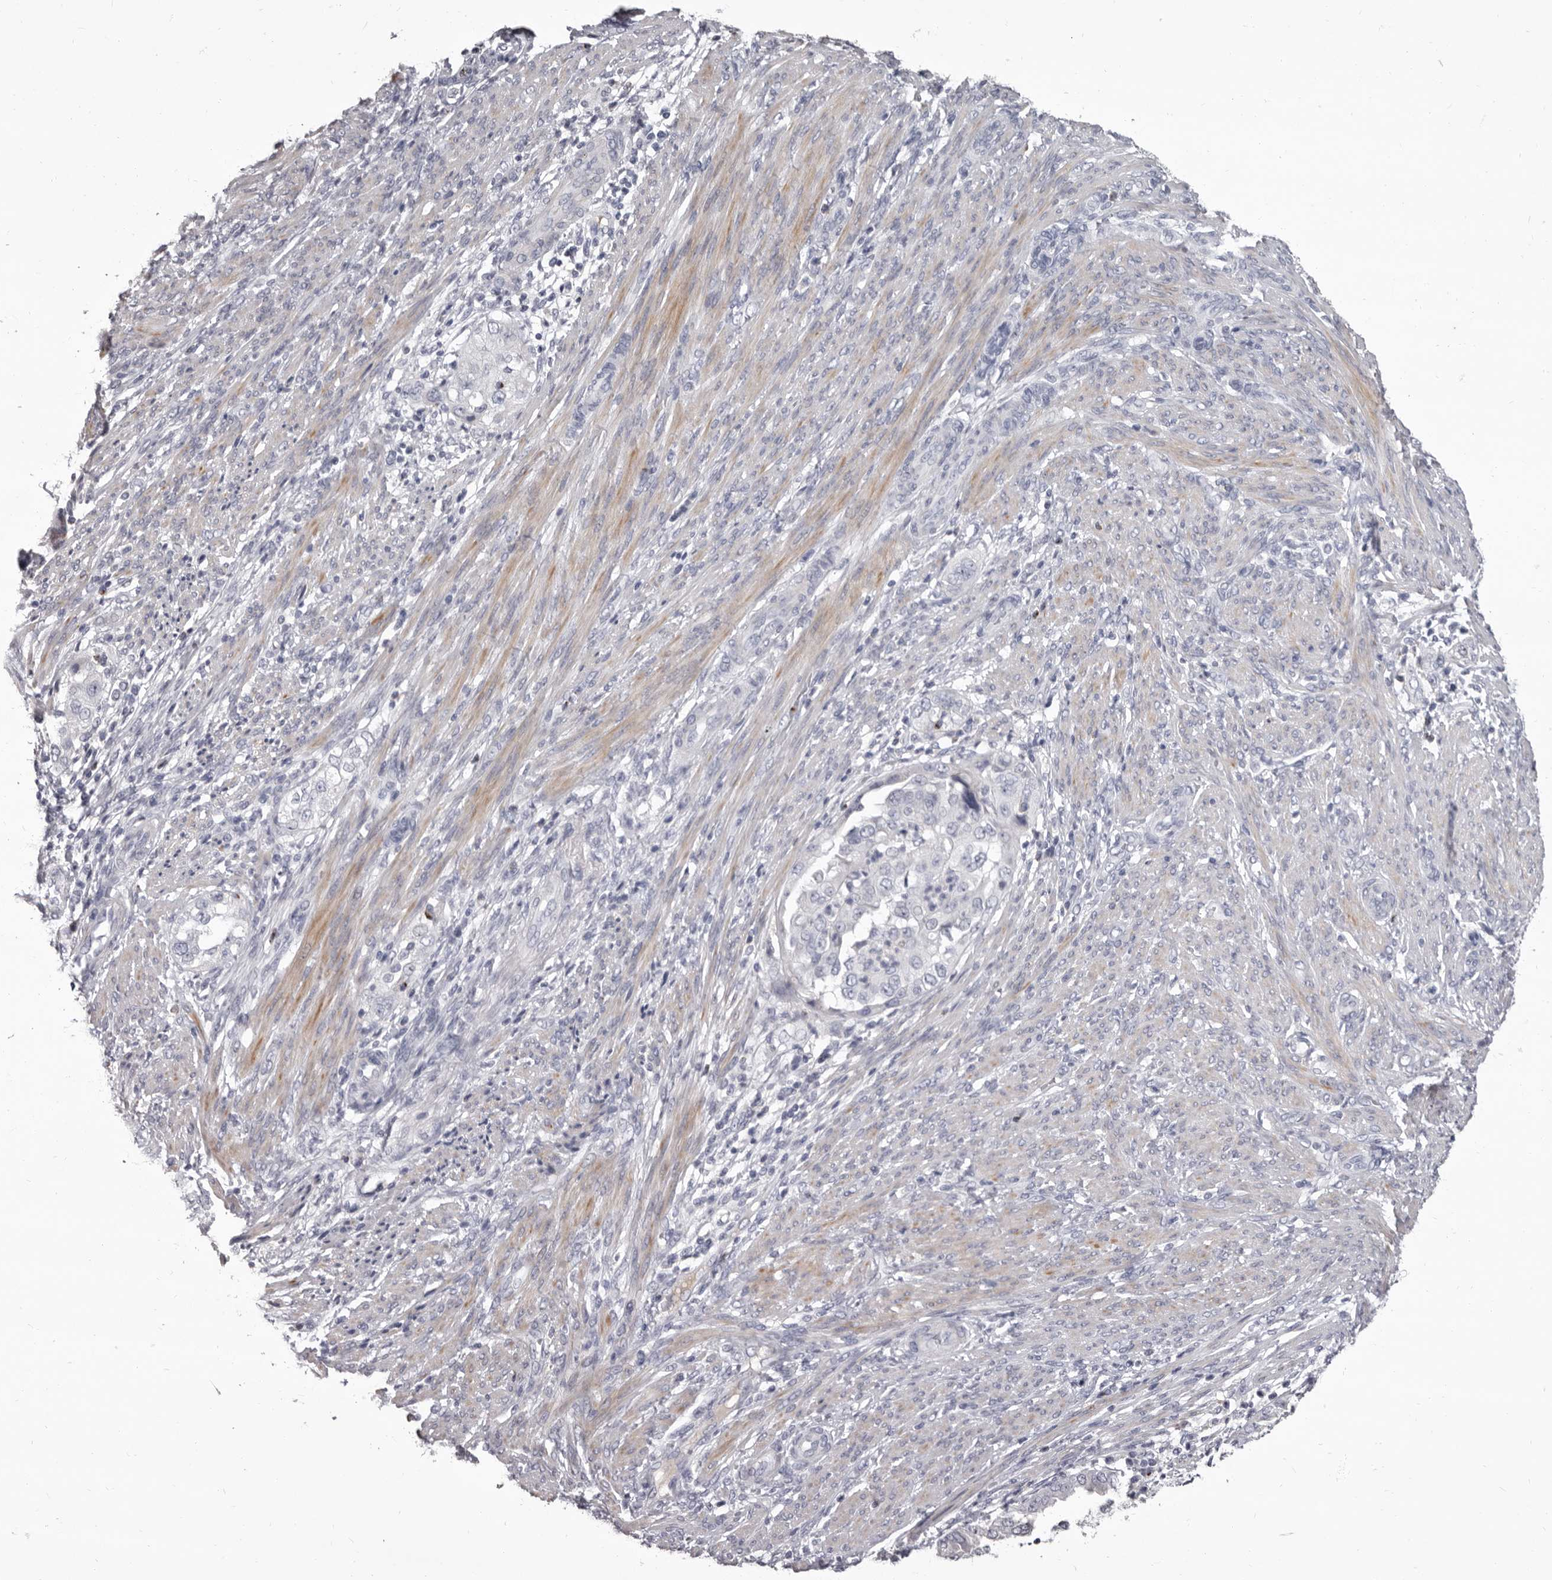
{"staining": {"intensity": "negative", "quantity": "none", "location": "none"}, "tissue": "endometrial cancer", "cell_type": "Tumor cells", "image_type": "cancer", "snomed": [{"axis": "morphology", "description": "Adenocarcinoma, NOS"}, {"axis": "topography", "description": "Endometrium"}], "caption": "Immunohistochemical staining of human endometrial cancer (adenocarcinoma) shows no significant staining in tumor cells.", "gene": "GZMH", "patient": {"sex": "female", "age": 85}}